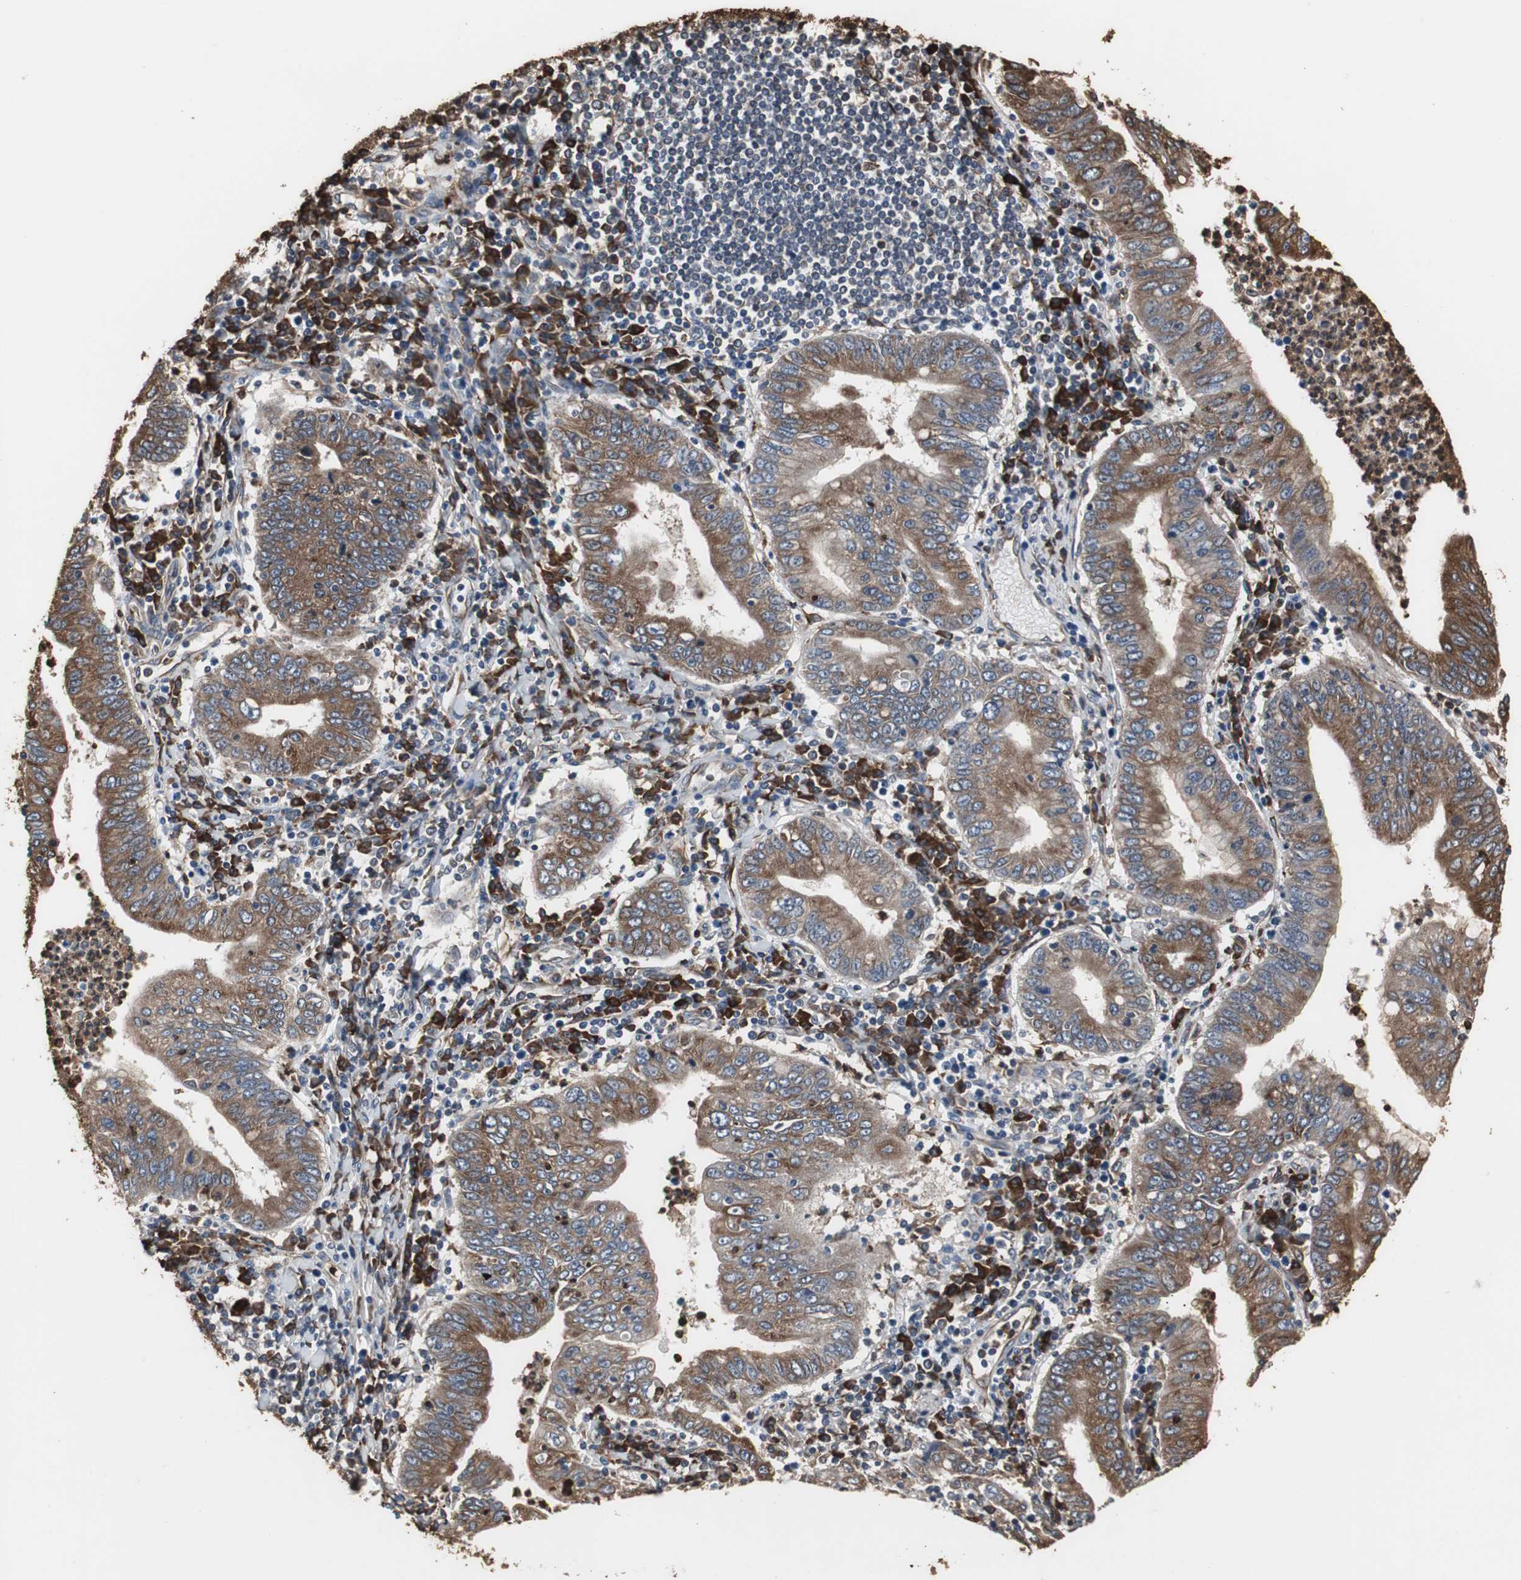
{"staining": {"intensity": "moderate", "quantity": ">75%", "location": "cytoplasmic/membranous"}, "tissue": "stomach cancer", "cell_type": "Tumor cells", "image_type": "cancer", "snomed": [{"axis": "morphology", "description": "Normal tissue, NOS"}, {"axis": "morphology", "description": "Adenocarcinoma, NOS"}, {"axis": "topography", "description": "Esophagus"}, {"axis": "topography", "description": "Stomach, upper"}, {"axis": "topography", "description": "Peripheral nerve tissue"}], "caption": "High-magnification brightfield microscopy of adenocarcinoma (stomach) stained with DAB (brown) and counterstained with hematoxylin (blue). tumor cells exhibit moderate cytoplasmic/membranous positivity is identified in approximately>75% of cells.", "gene": "CALU", "patient": {"sex": "male", "age": 62}}